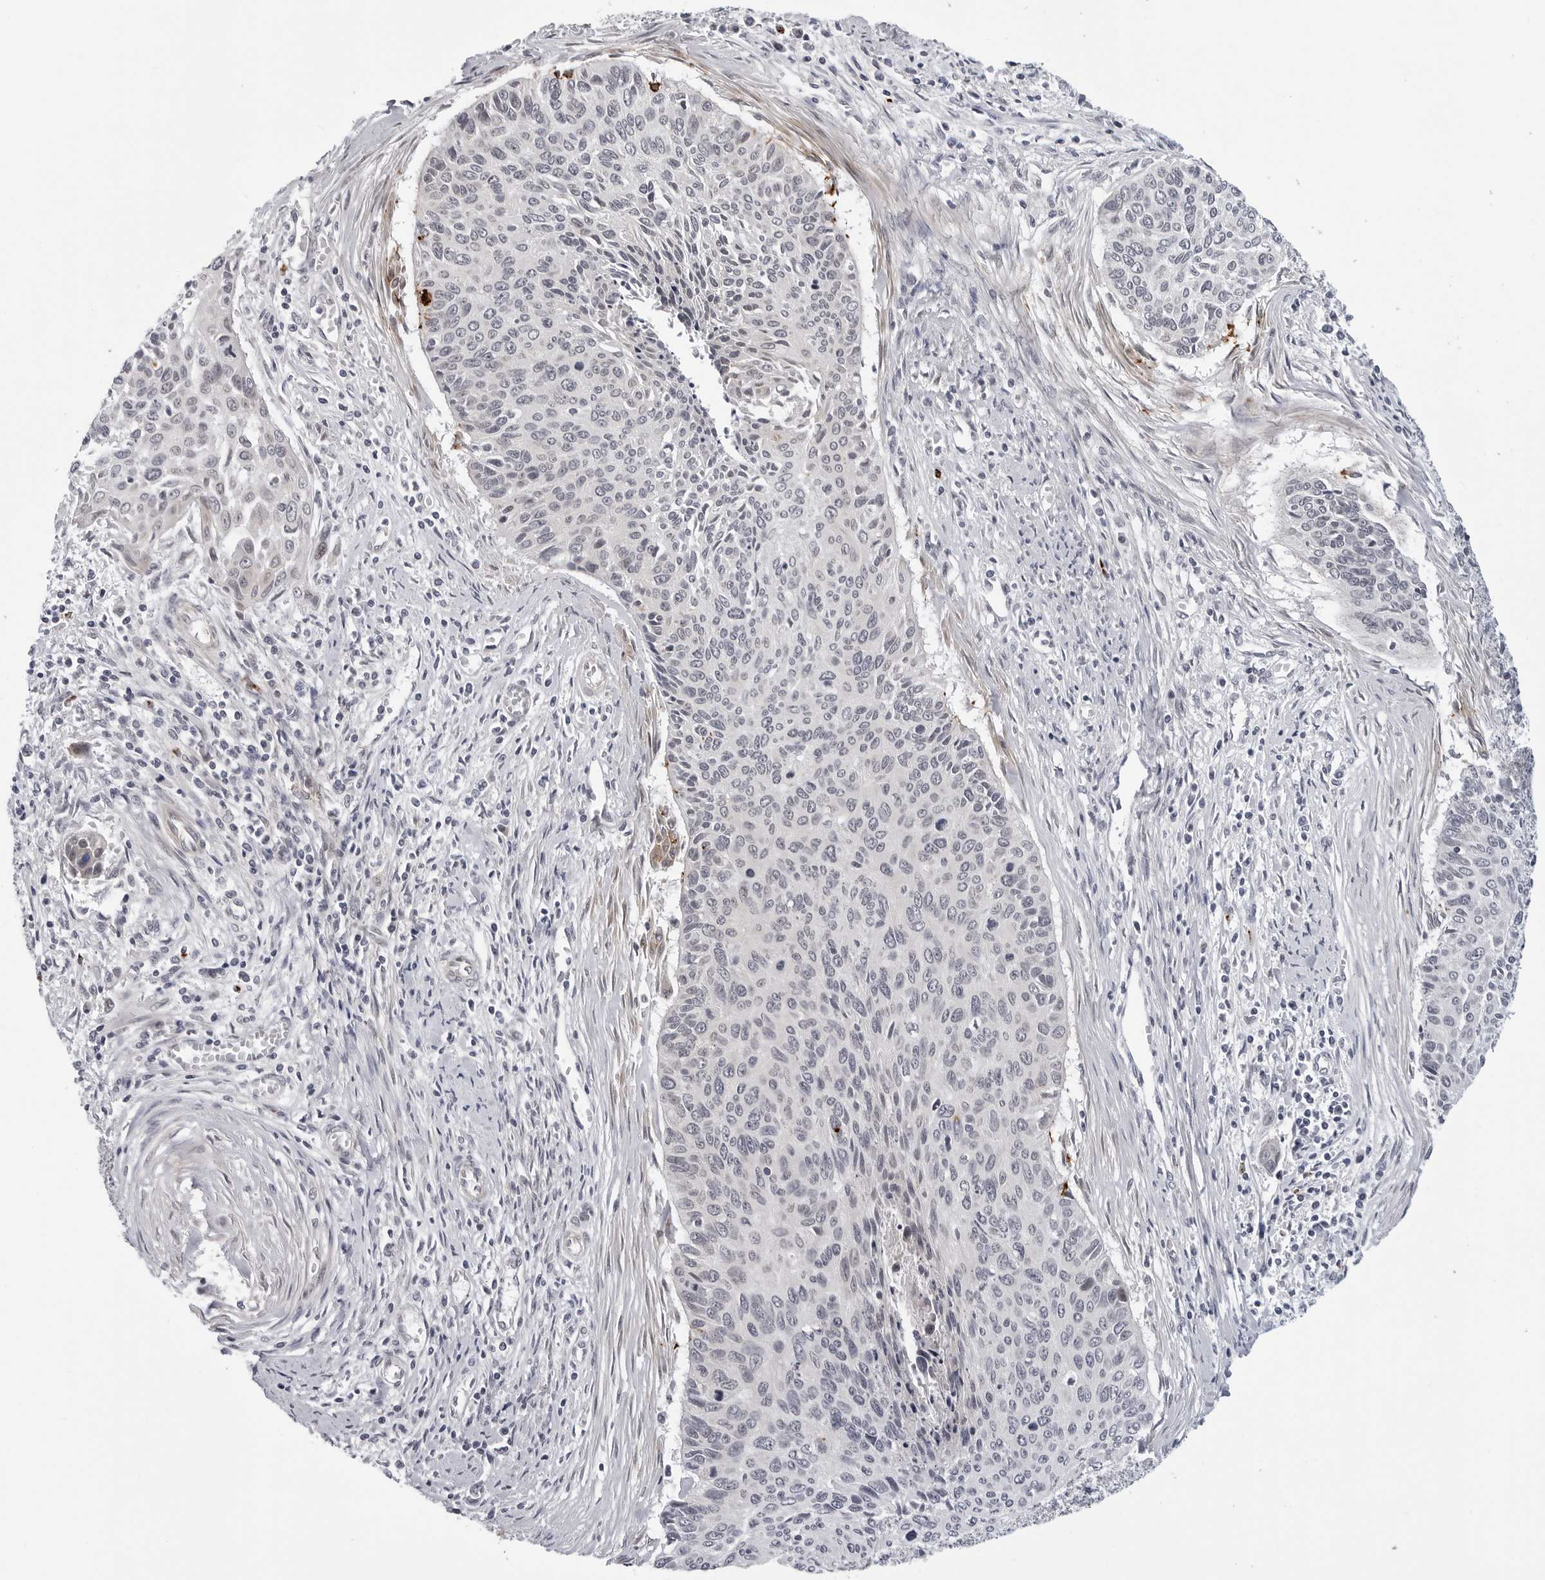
{"staining": {"intensity": "negative", "quantity": "none", "location": "none"}, "tissue": "cervical cancer", "cell_type": "Tumor cells", "image_type": "cancer", "snomed": [{"axis": "morphology", "description": "Squamous cell carcinoma, NOS"}, {"axis": "topography", "description": "Cervix"}], "caption": "A high-resolution photomicrograph shows immunohistochemistry staining of cervical cancer, which shows no significant positivity in tumor cells.", "gene": "KIAA1614", "patient": {"sex": "female", "age": 55}}